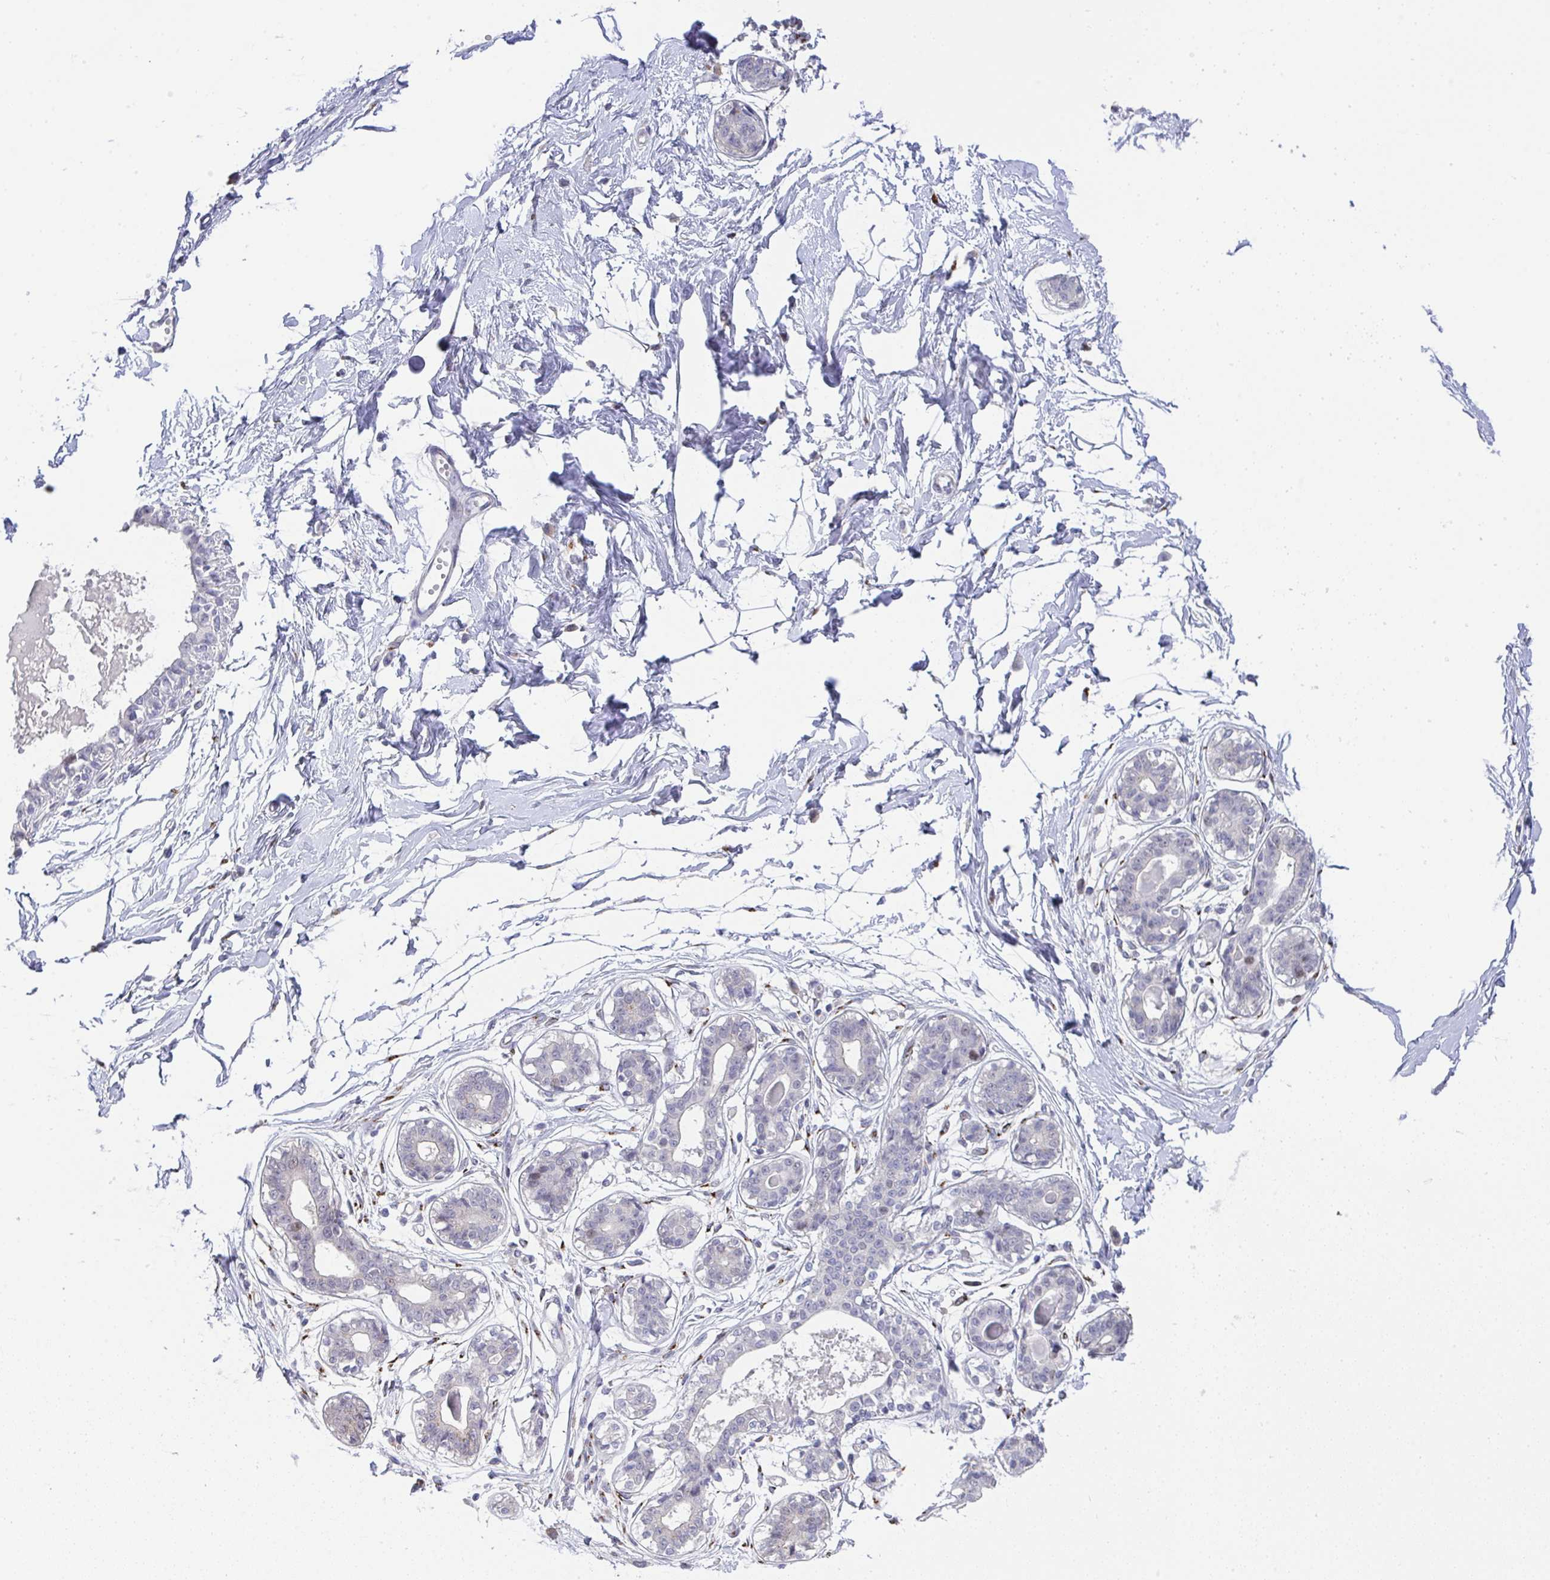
{"staining": {"intensity": "negative", "quantity": "none", "location": "none"}, "tissue": "breast", "cell_type": "Adipocytes", "image_type": "normal", "snomed": [{"axis": "morphology", "description": "Normal tissue, NOS"}, {"axis": "topography", "description": "Breast"}], "caption": "Protein analysis of benign breast displays no significant positivity in adipocytes.", "gene": "GALNT16", "patient": {"sex": "female", "age": 45}}